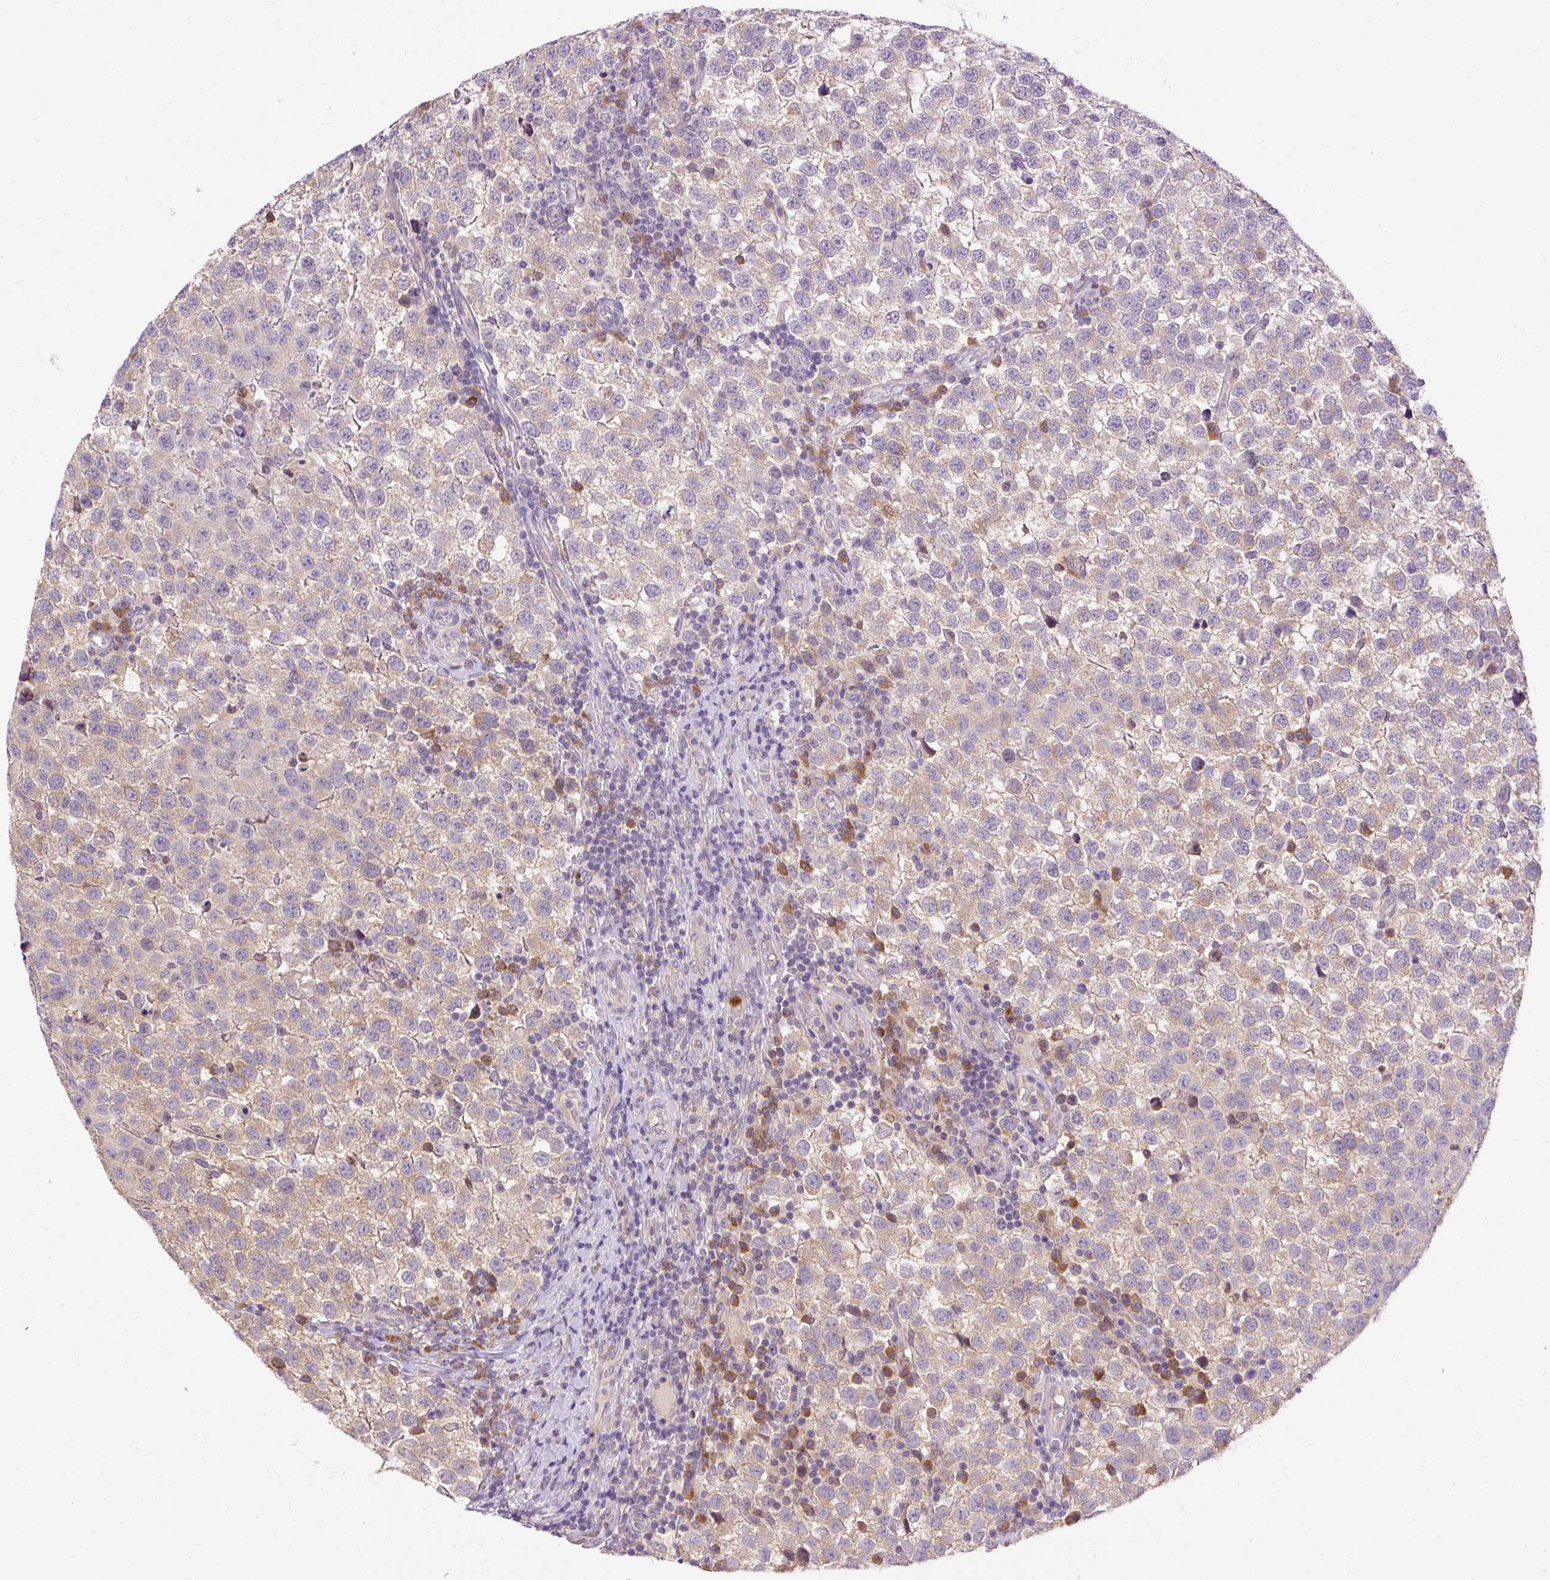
{"staining": {"intensity": "weak", "quantity": "25%-75%", "location": "cytoplasmic/membranous"}, "tissue": "testis cancer", "cell_type": "Tumor cells", "image_type": "cancer", "snomed": [{"axis": "morphology", "description": "Seminoma, NOS"}, {"axis": "topography", "description": "Testis"}], "caption": "This histopathology image shows immunohistochemistry staining of testis seminoma, with low weak cytoplasmic/membranous expression in approximately 25%-75% of tumor cells.", "gene": "CTTNBP2", "patient": {"sex": "male", "age": 34}}